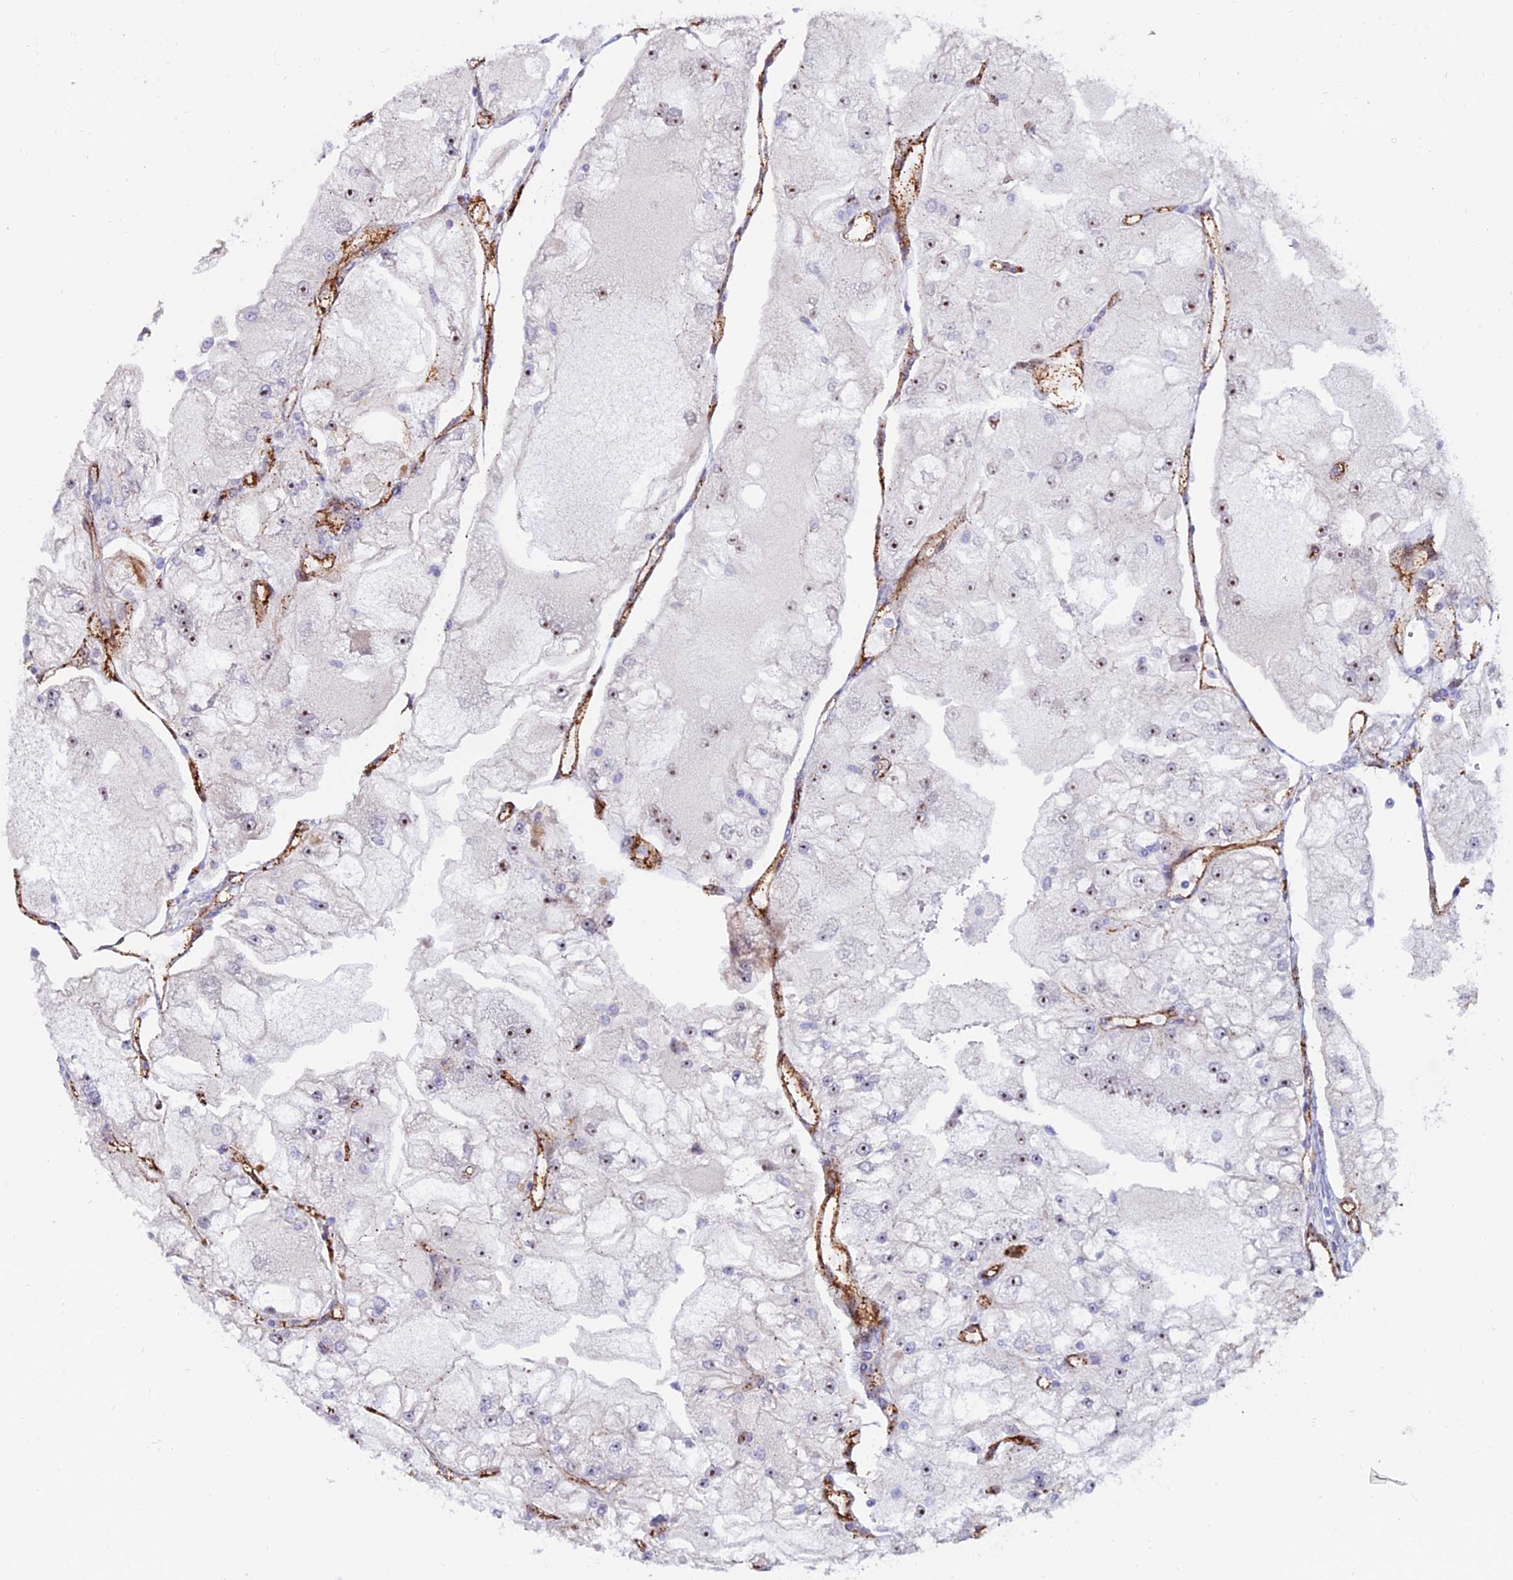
{"staining": {"intensity": "moderate", "quantity": "25%-75%", "location": "nuclear"}, "tissue": "renal cancer", "cell_type": "Tumor cells", "image_type": "cancer", "snomed": [{"axis": "morphology", "description": "Adenocarcinoma, NOS"}, {"axis": "topography", "description": "Kidney"}], "caption": "The photomicrograph demonstrates staining of renal adenocarcinoma, revealing moderate nuclear protein positivity (brown color) within tumor cells.", "gene": "ALDH3B2", "patient": {"sex": "female", "age": 72}}